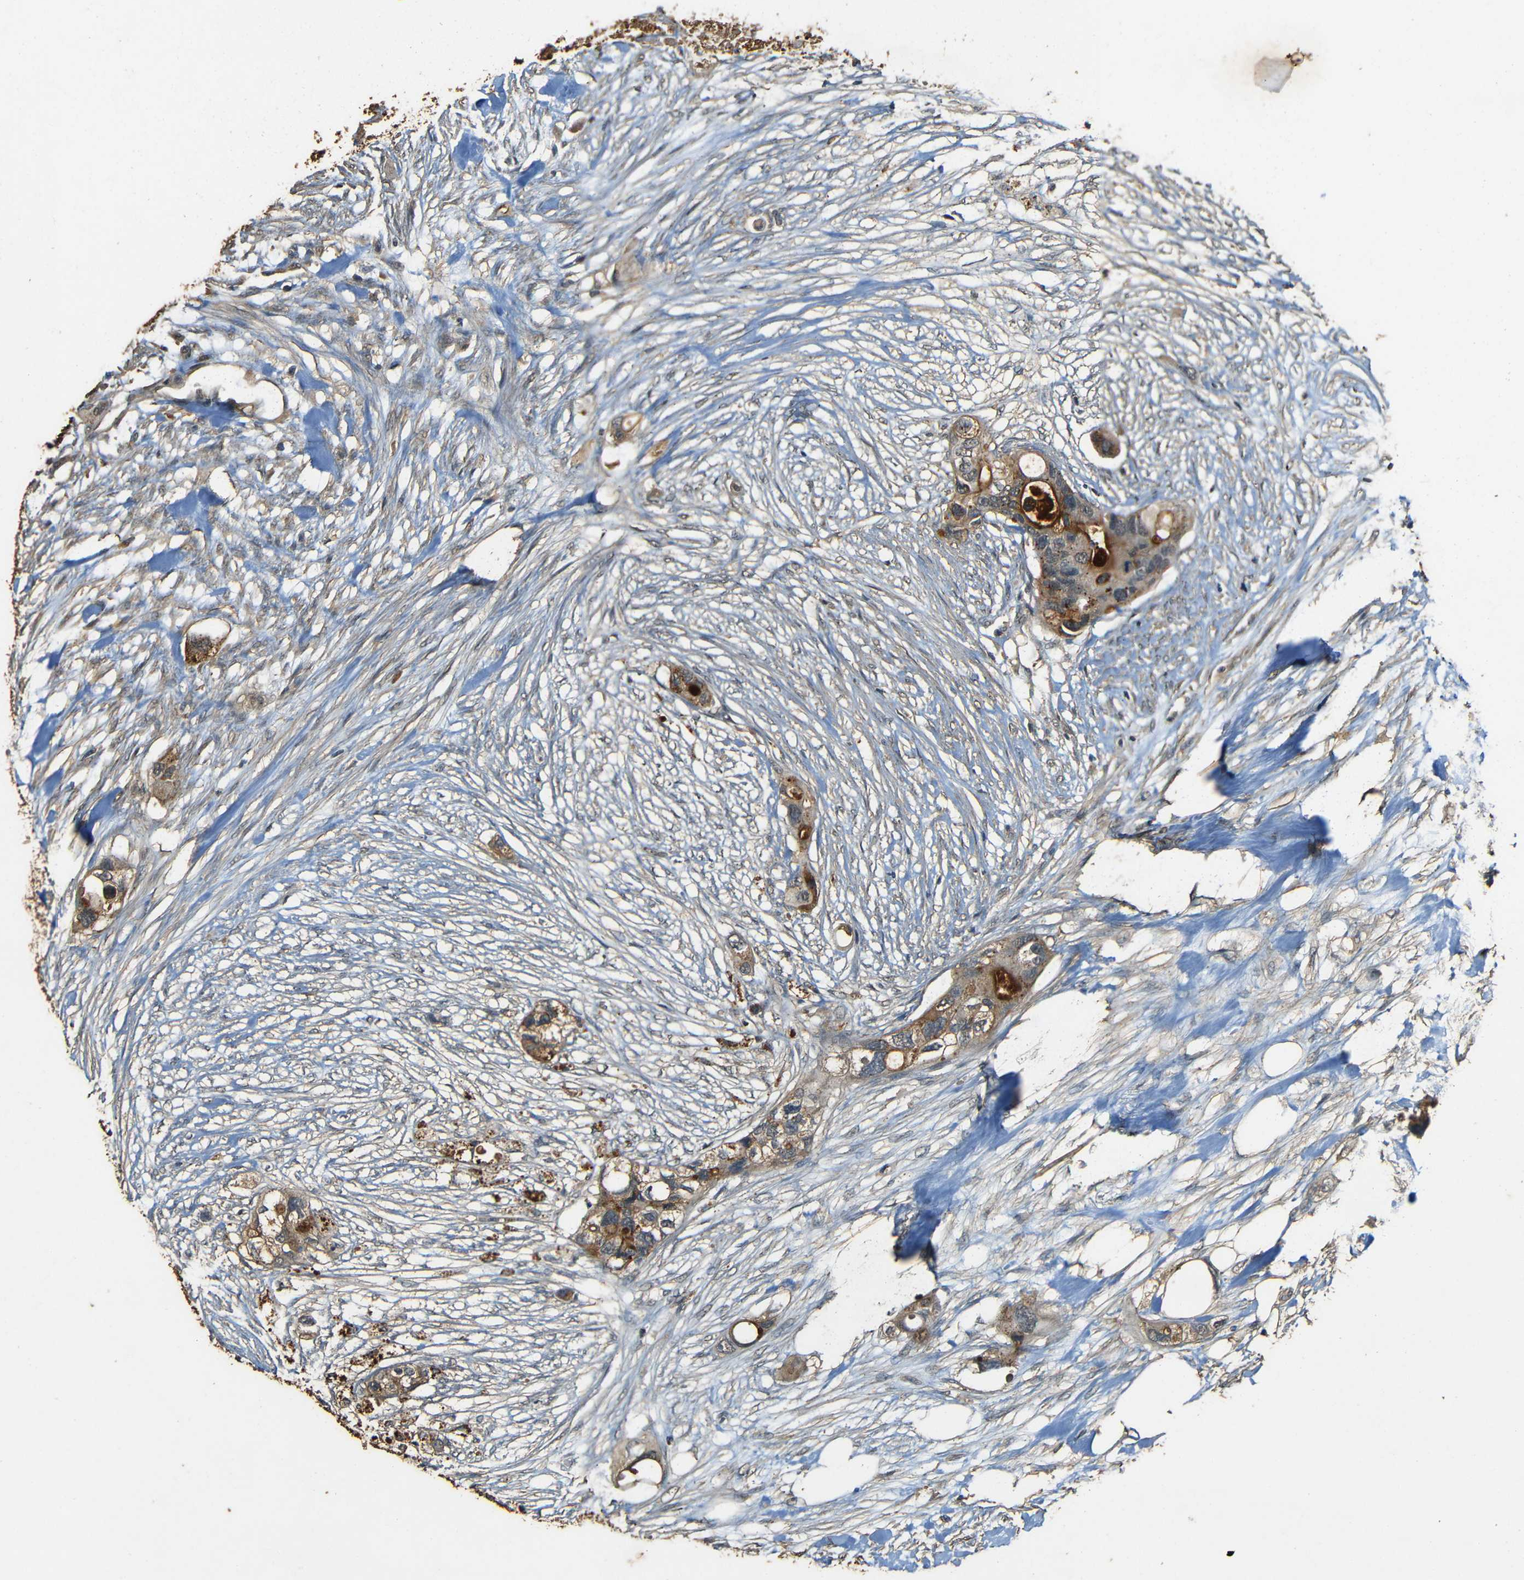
{"staining": {"intensity": "moderate", "quantity": ">75%", "location": "cytoplasmic/membranous"}, "tissue": "colorectal cancer", "cell_type": "Tumor cells", "image_type": "cancer", "snomed": [{"axis": "morphology", "description": "Adenocarcinoma, NOS"}, {"axis": "topography", "description": "Colon"}], "caption": "Brown immunohistochemical staining in colorectal cancer (adenocarcinoma) displays moderate cytoplasmic/membranous positivity in approximately >75% of tumor cells.", "gene": "PDE5A", "patient": {"sex": "female", "age": 57}}